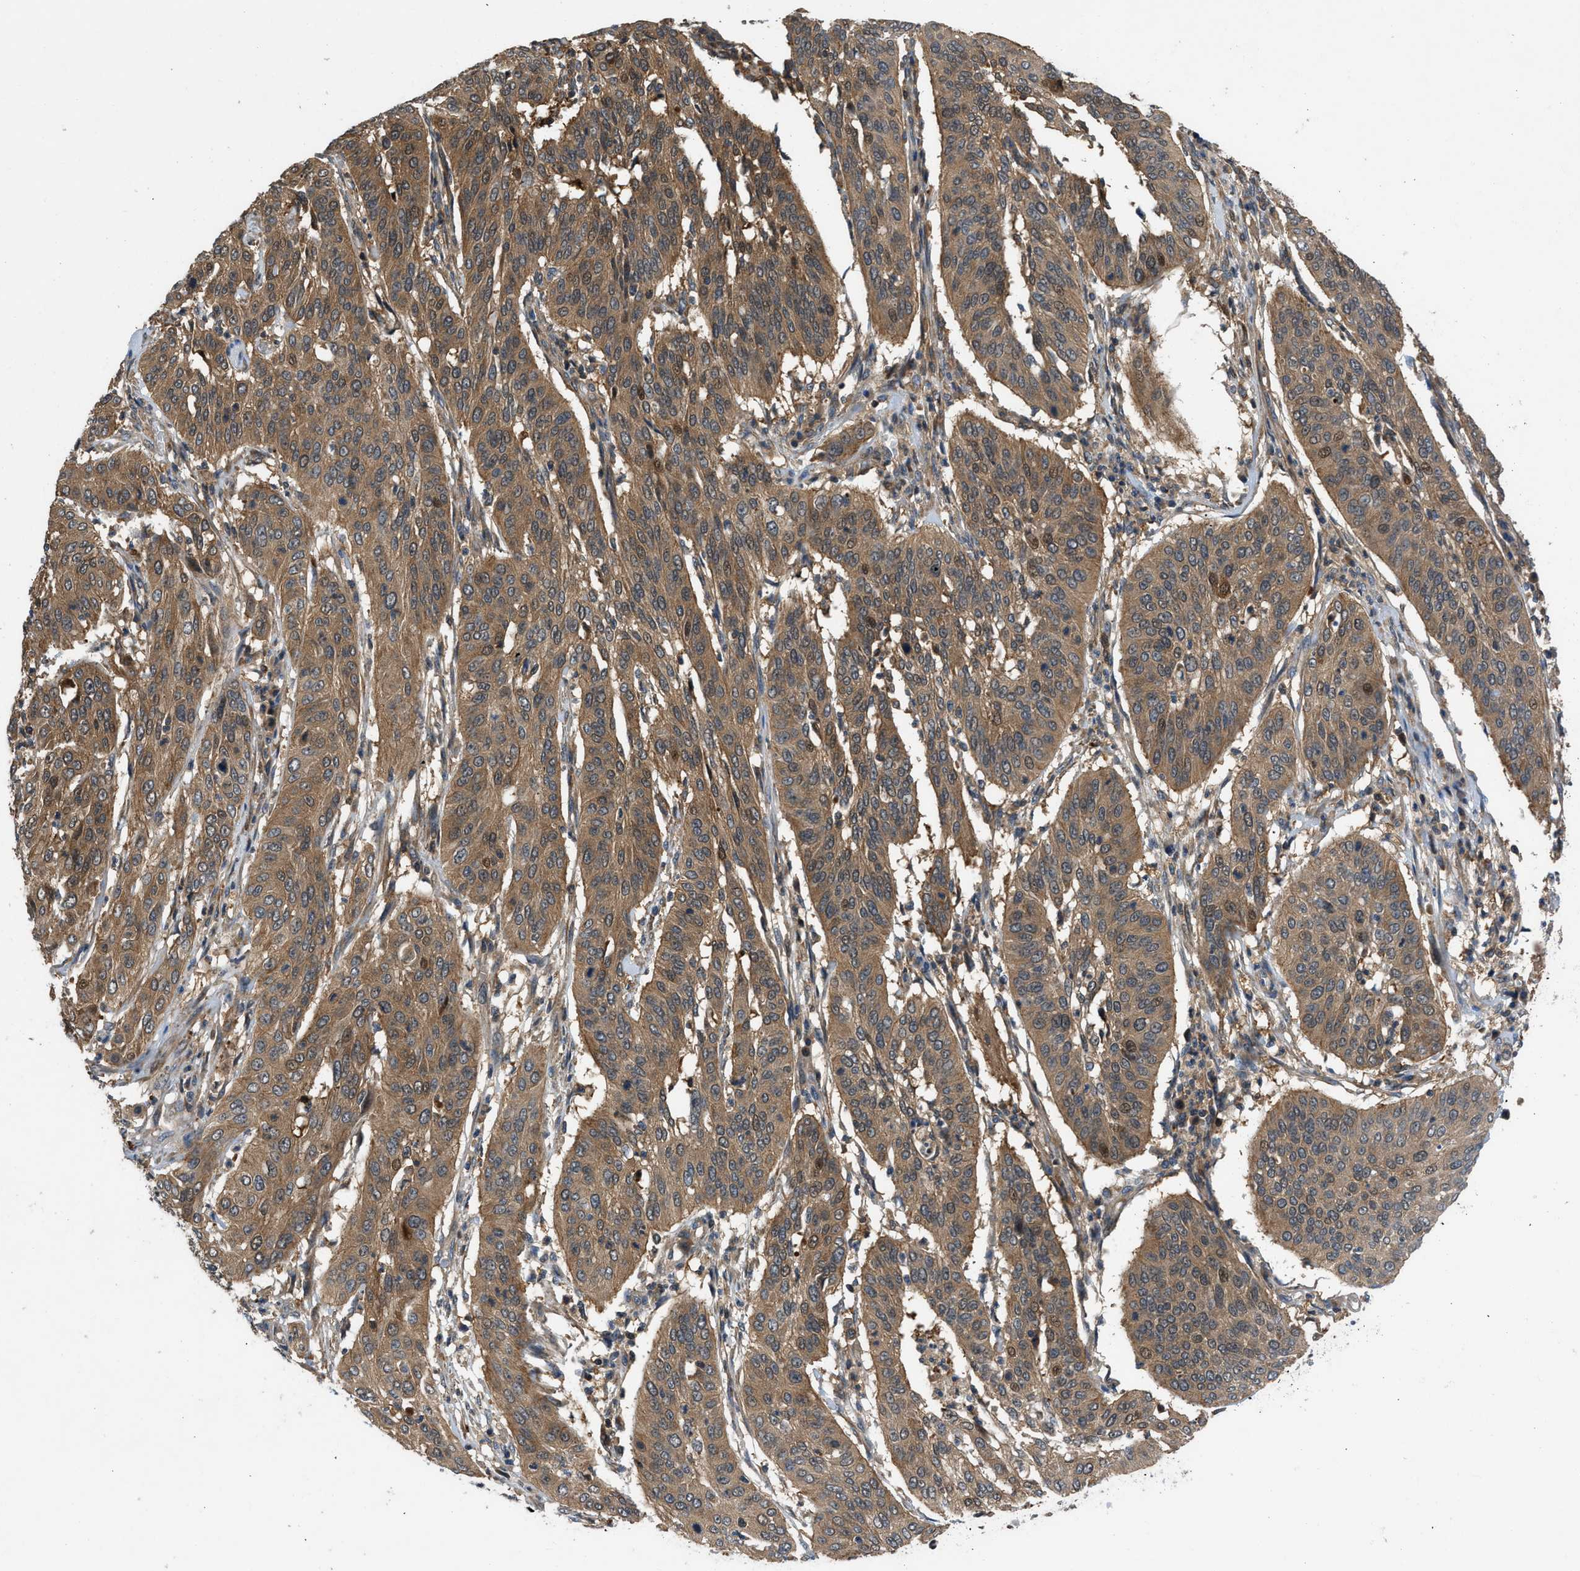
{"staining": {"intensity": "moderate", "quantity": ">75%", "location": "cytoplasmic/membranous,nuclear"}, "tissue": "cervical cancer", "cell_type": "Tumor cells", "image_type": "cancer", "snomed": [{"axis": "morphology", "description": "Normal tissue, NOS"}, {"axis": "morphology", "description": "Squamous cell carcinoma, NOS"}, {"axis": "topography", "description": "Cervix"}], "caption": "Protein positivity by IHC reveals moderate cytoplasmic/membranous and nuclear expression in about >75% of tumor cells in cervical cancer.", "gene": "GPR31", "patient": {"sex": "female", "age": 39}}